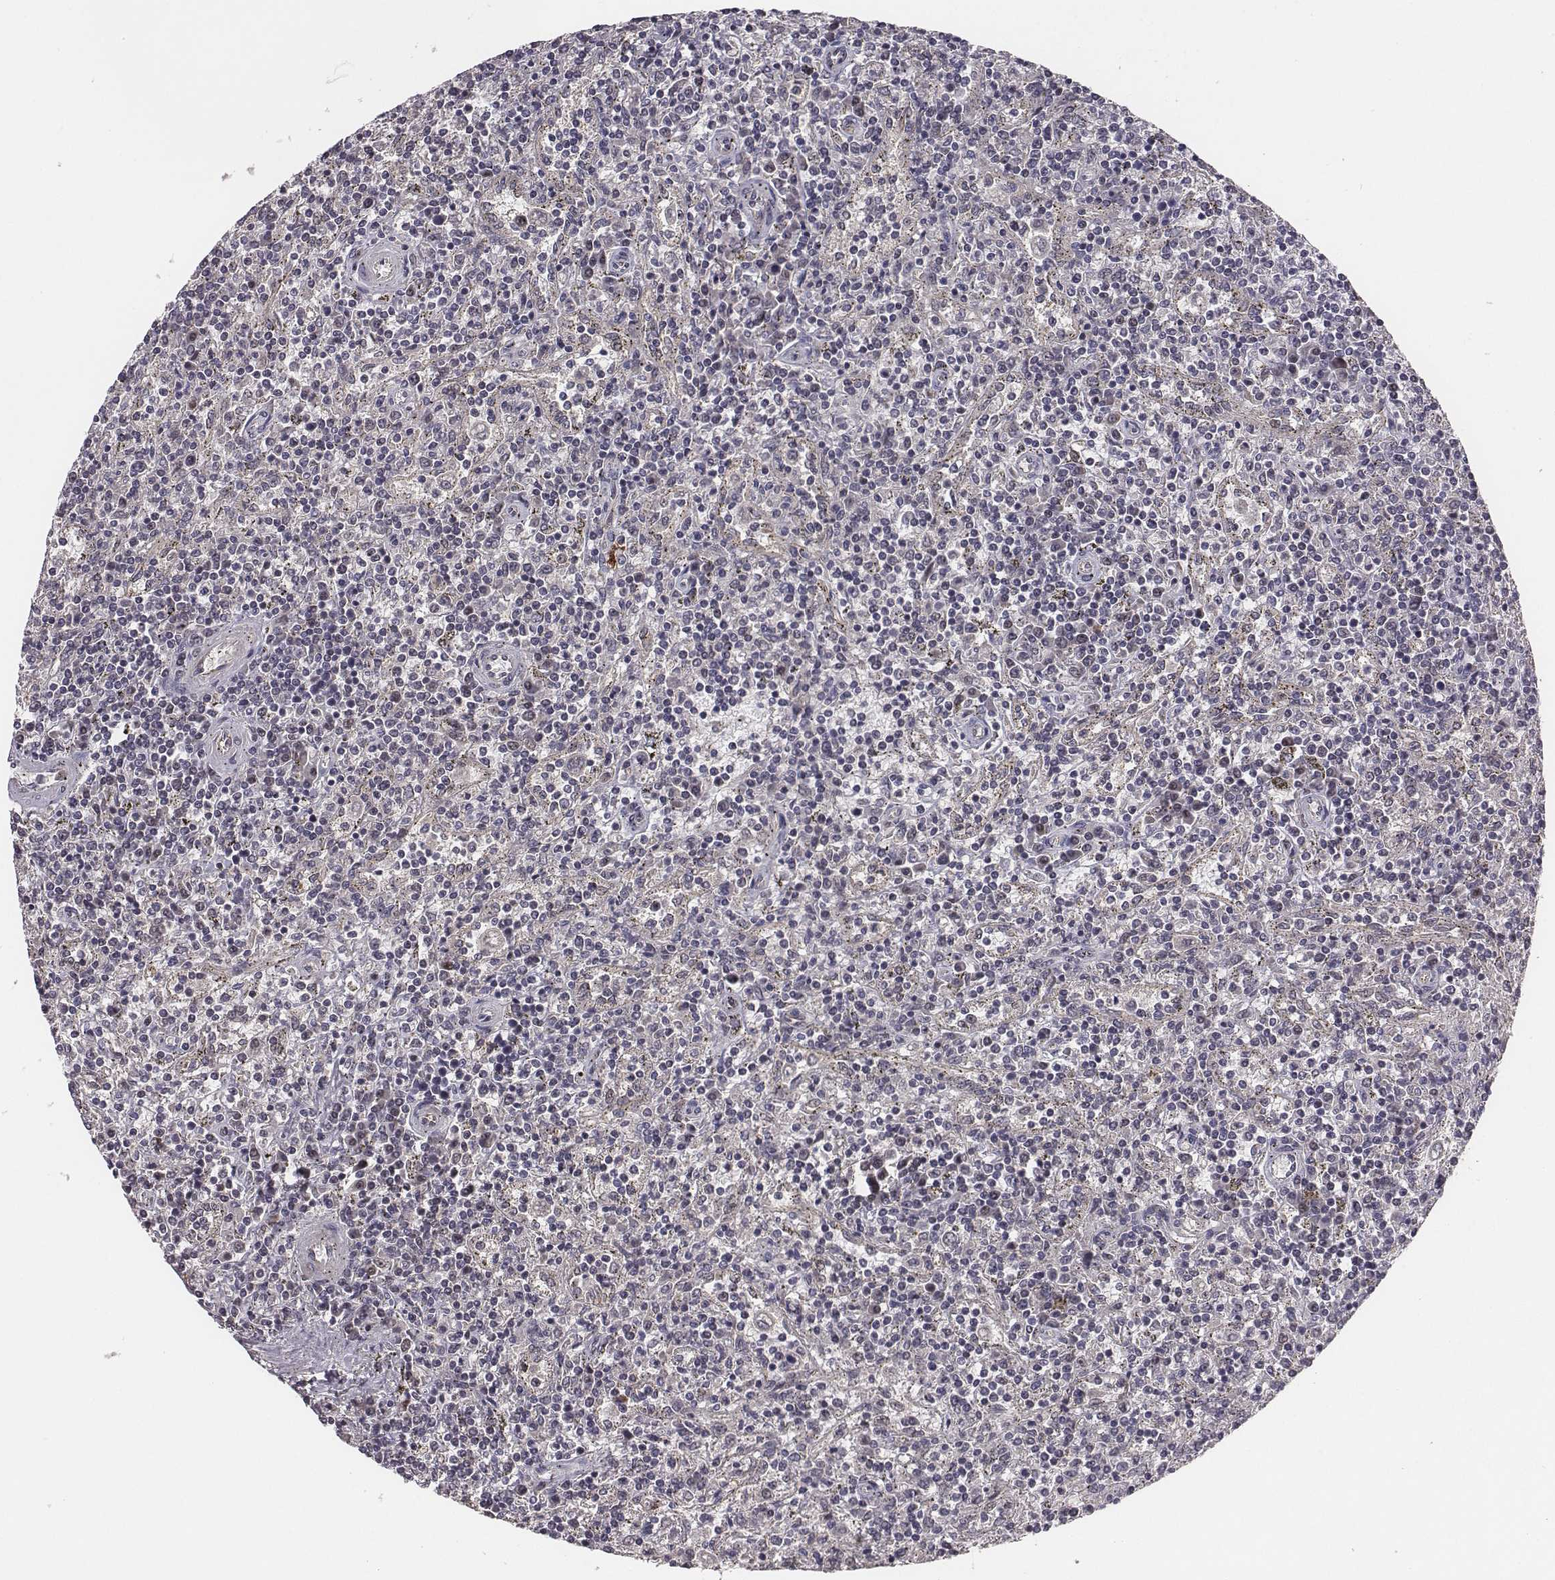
{"staining": {"intensity": "negative", "quantity": "none", "location": "none"}, "tissue": "lymphoma", "cell_type": "Tumor cells", "image_type": "cancer", "snomed": [{"axis": "morphology", "description": "Malignant lymphoma, non-Hodgkin's type, Low grade"}, {"axis": "topography", "description": "Spleen"}], "caption": "High magnification brightfield microscopy of lymphoma stained with DAB (3,3'-diaminobenzidine) (brown) and counterstained with hematoxylin (blue): tumor cells show no significant positivity.", "gene": "SMURF2", "patient": {"sex": "male", "age": 62}}